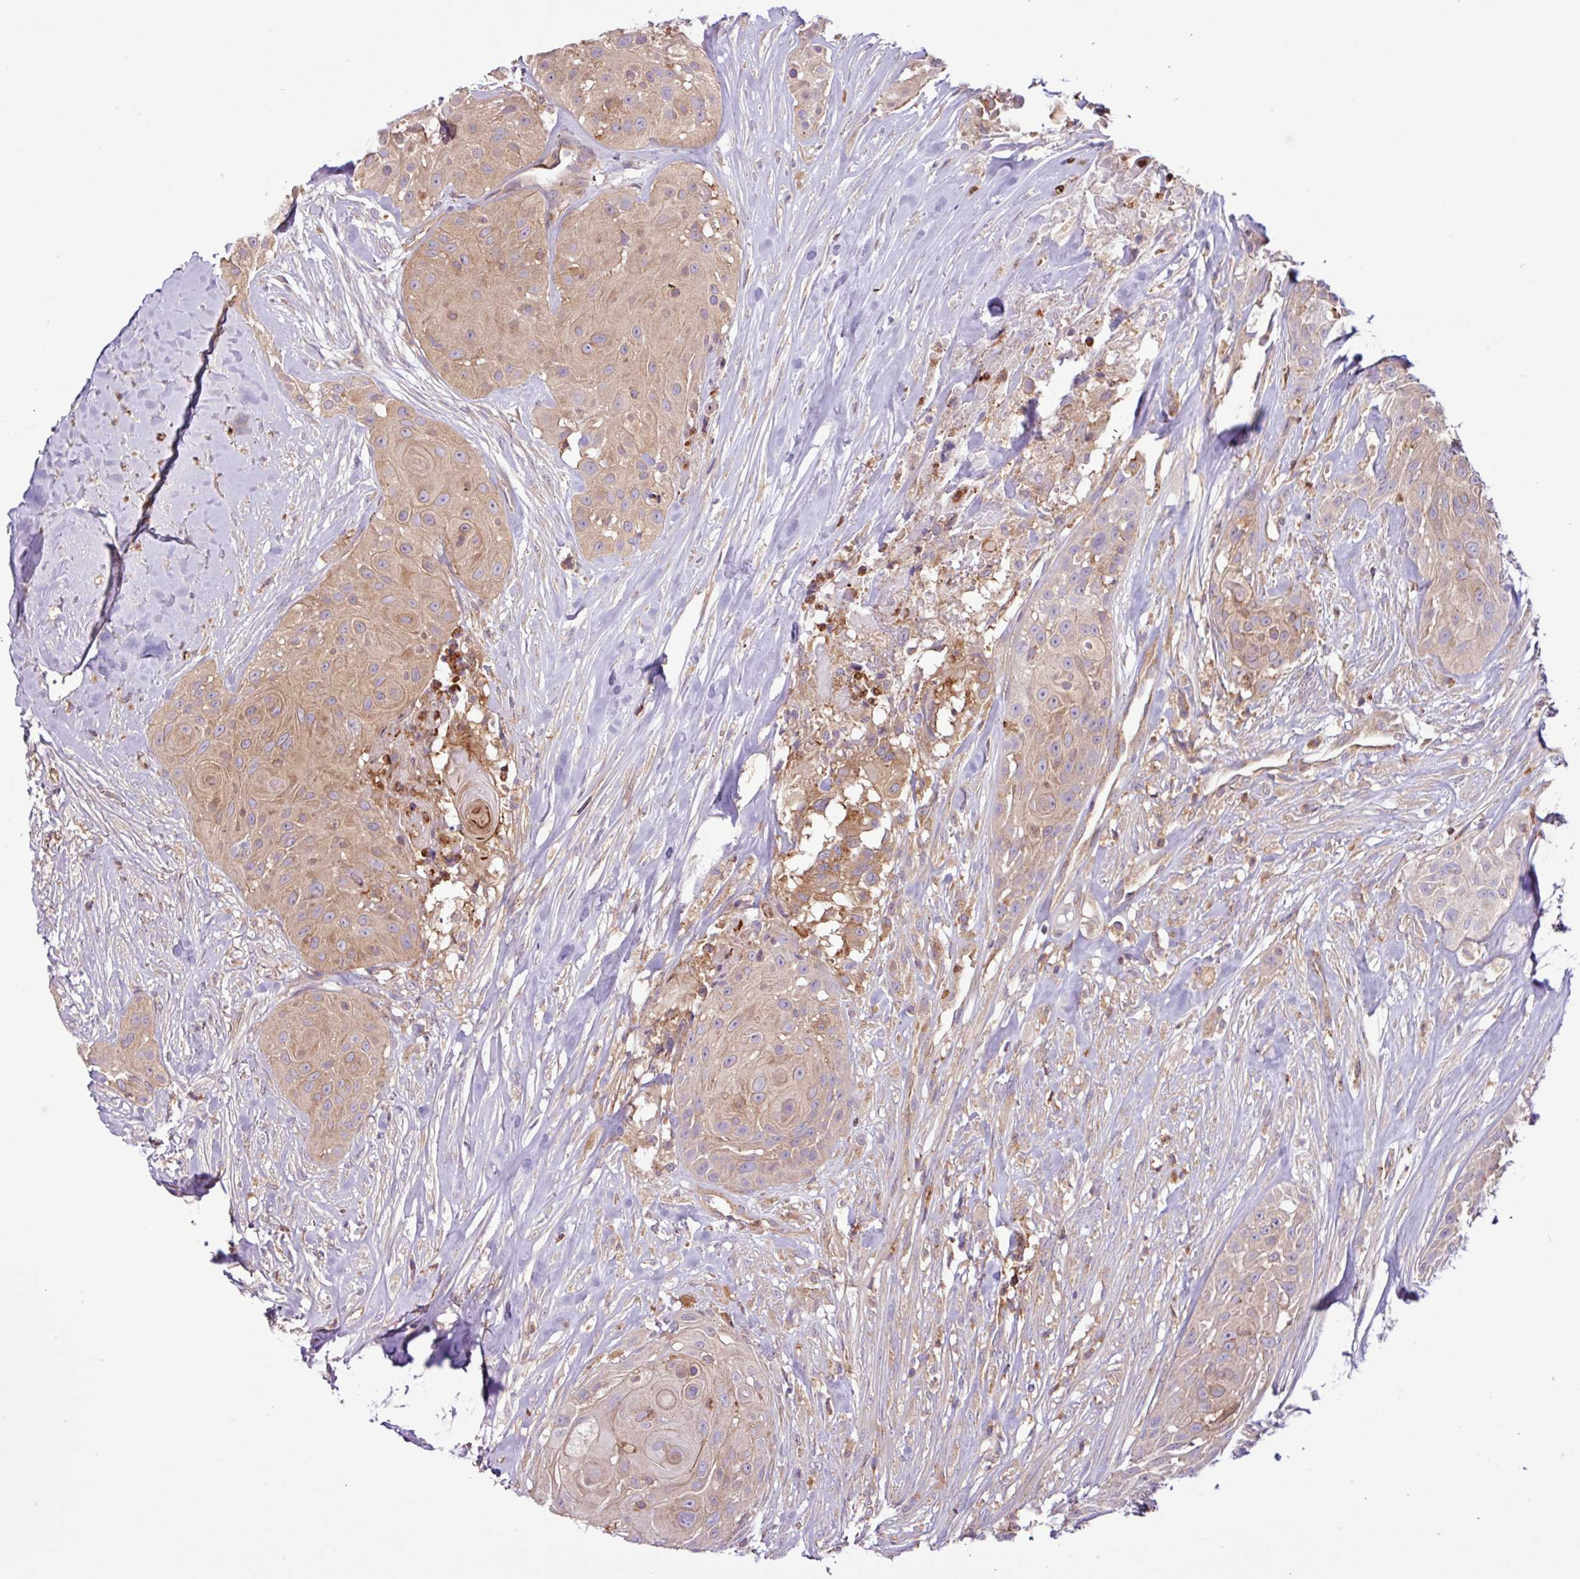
{"staining": {"intensity": "moderate", "quantity": "25%-75%", "location": "cytoplasmic/membranous"}, "tissue": "head and neck cancer", "cell_type": "Tumor cells", "image_type": "cancer", "snomed": [{"axis": "morphology", "description": "Squamous cell carcinoma, NOS"}, {"axis": "topography", "description": "Head-Neck"}], "caption": "Head and neck cancer (squamous cell carcinoma) stained with a protein marker reveals moderate staining in tumor cells.", "gene": "ACTR3", "patient": {"sex": "male", "age": 83}}